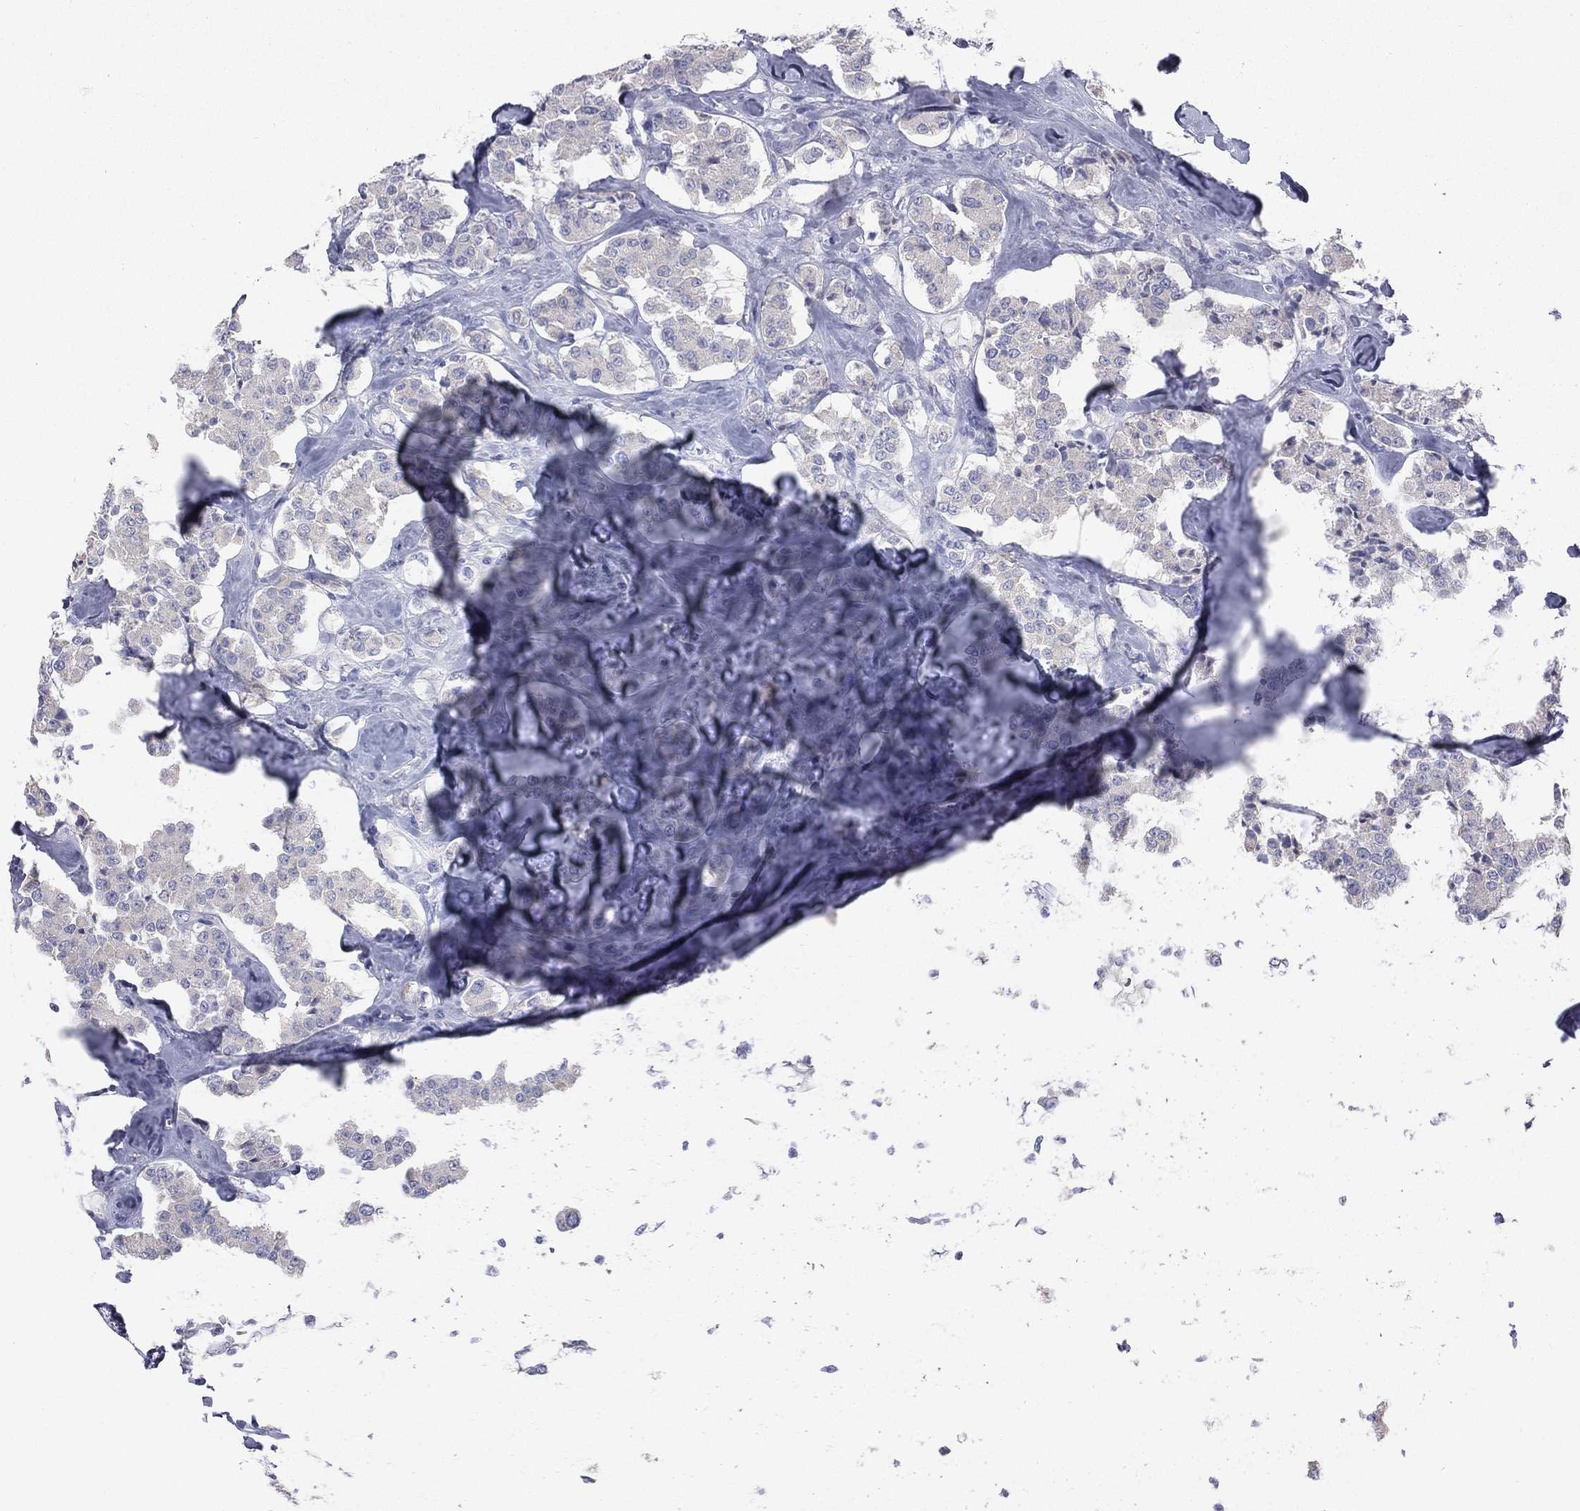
{"staining": {"intensity": "negative", "quantity": "none", "location": "none"}, "tissue": "carcinoid", "cell_type": "Tumor cells", "image_type": "cancer", "snomed": [{"axis": "morphology", "description": "Carcinoid, malignant, NOS"}, {"axis": "topography", "description": "Pancreas"}], "caption": "Immunohistochemical staining of malignant carcinoid displays no significant expression in tumor cells. (Brightfield microscopy of DAB (3,3'-diaminobenzidine) immunohistochemistry (IHC) at high magnification).", "gene": "STK31", "patient": {"sex": "male", "age": 41}}